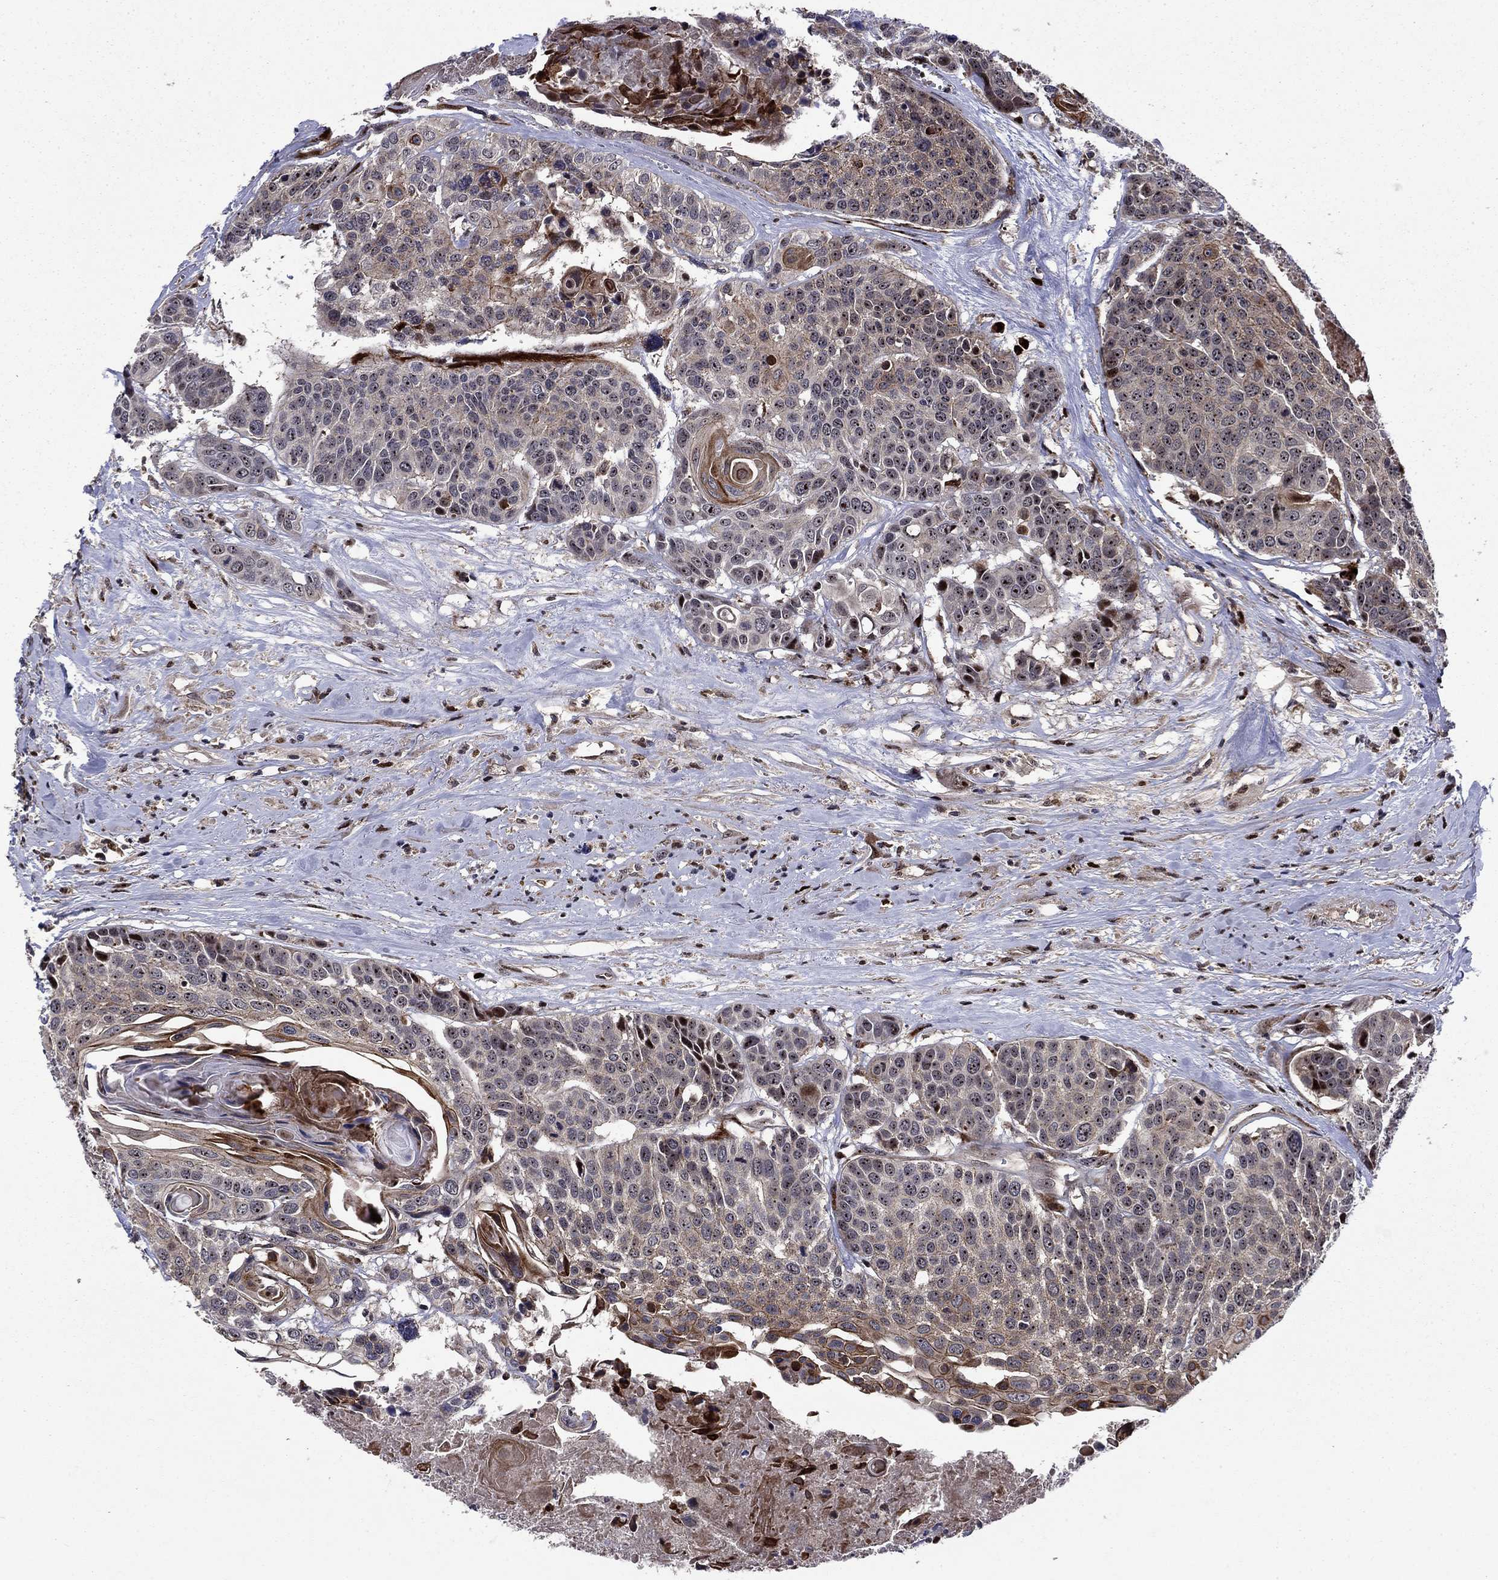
{"staining": {"intensity": "moderate", "quantity": "<25%", "location": "cytoplasmic/membranous,nuclear"}, "tissue": "head and neck cancer", "cell_type": "Tumor cells", "image_type": "cancer", "snomed": [{"axis": "morphology", "description": "Squamous cell carcinoma, NOS"}, {"axis": "topography", "description": "Oral tissue"}, {"axis": "topography", "description": "Head-Neck"}], "caption": "High-magnification brightfield microscopy of head and neck cancer stained with DAB (brown) and counterstained with hematoxylin (blue). tumor cells exhibit moderate cytoplasmic/membranous and nuclear expression is identified in approximately<25% of cells.", "gene": "AGTPBP1", "patient": {"sex": "male", "age": 56}}